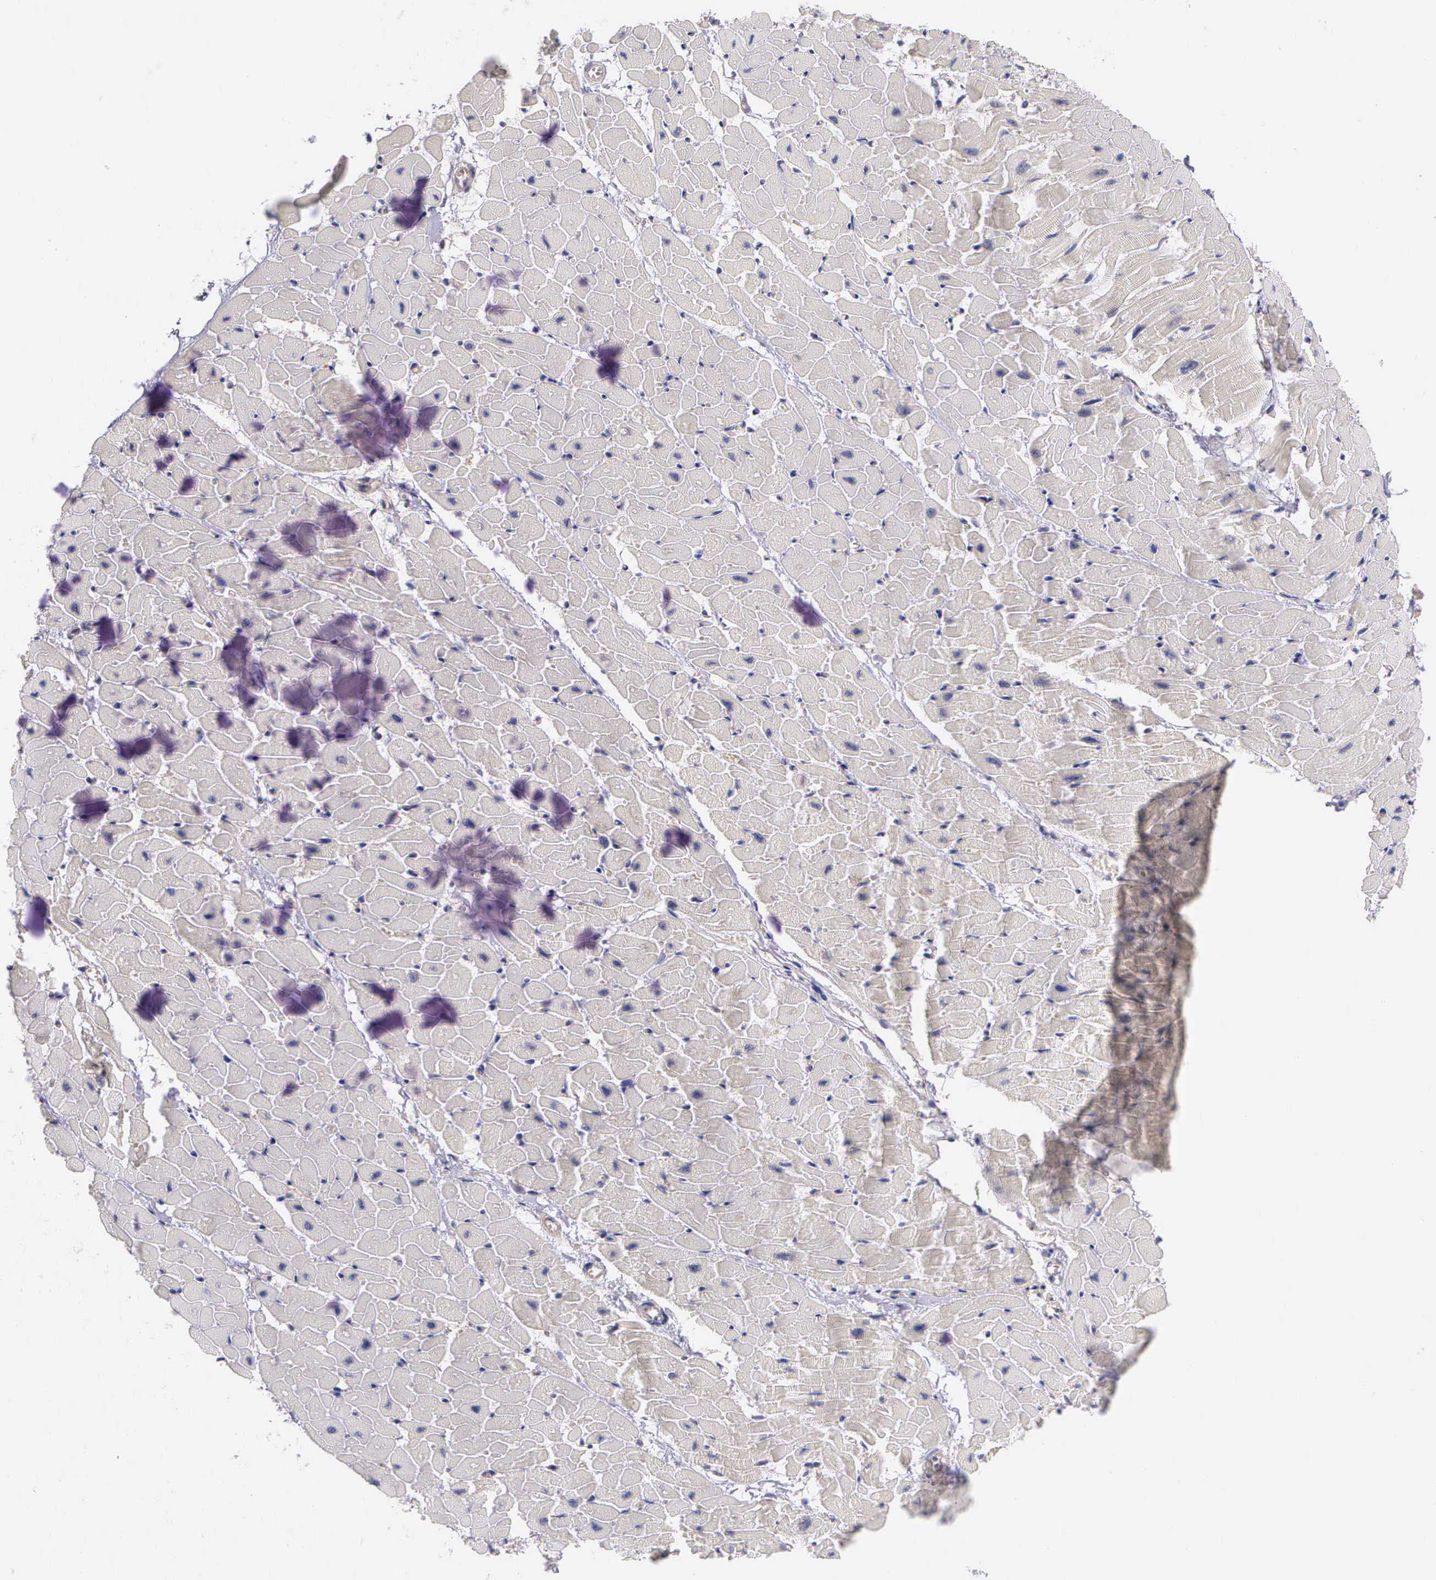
{"staining": {"intensity": "negative", "quantity": "none", "location": "none"}, "tissue": "heart muscle", "cell_type": "Cardiomyocytes", "image_type": "normal", "snomed": [{"axis": "morphology", "description": "Normal tissue, NOS"}, {"axis": "topography", "description": "Heart"}], "caption": "This is an IHC micrograph of unremarkable human heart muscle. There is no staining in cardiomyocytes.", "gene": "IGBP1P2", "patient": {"sex": "female", "age": 19}}